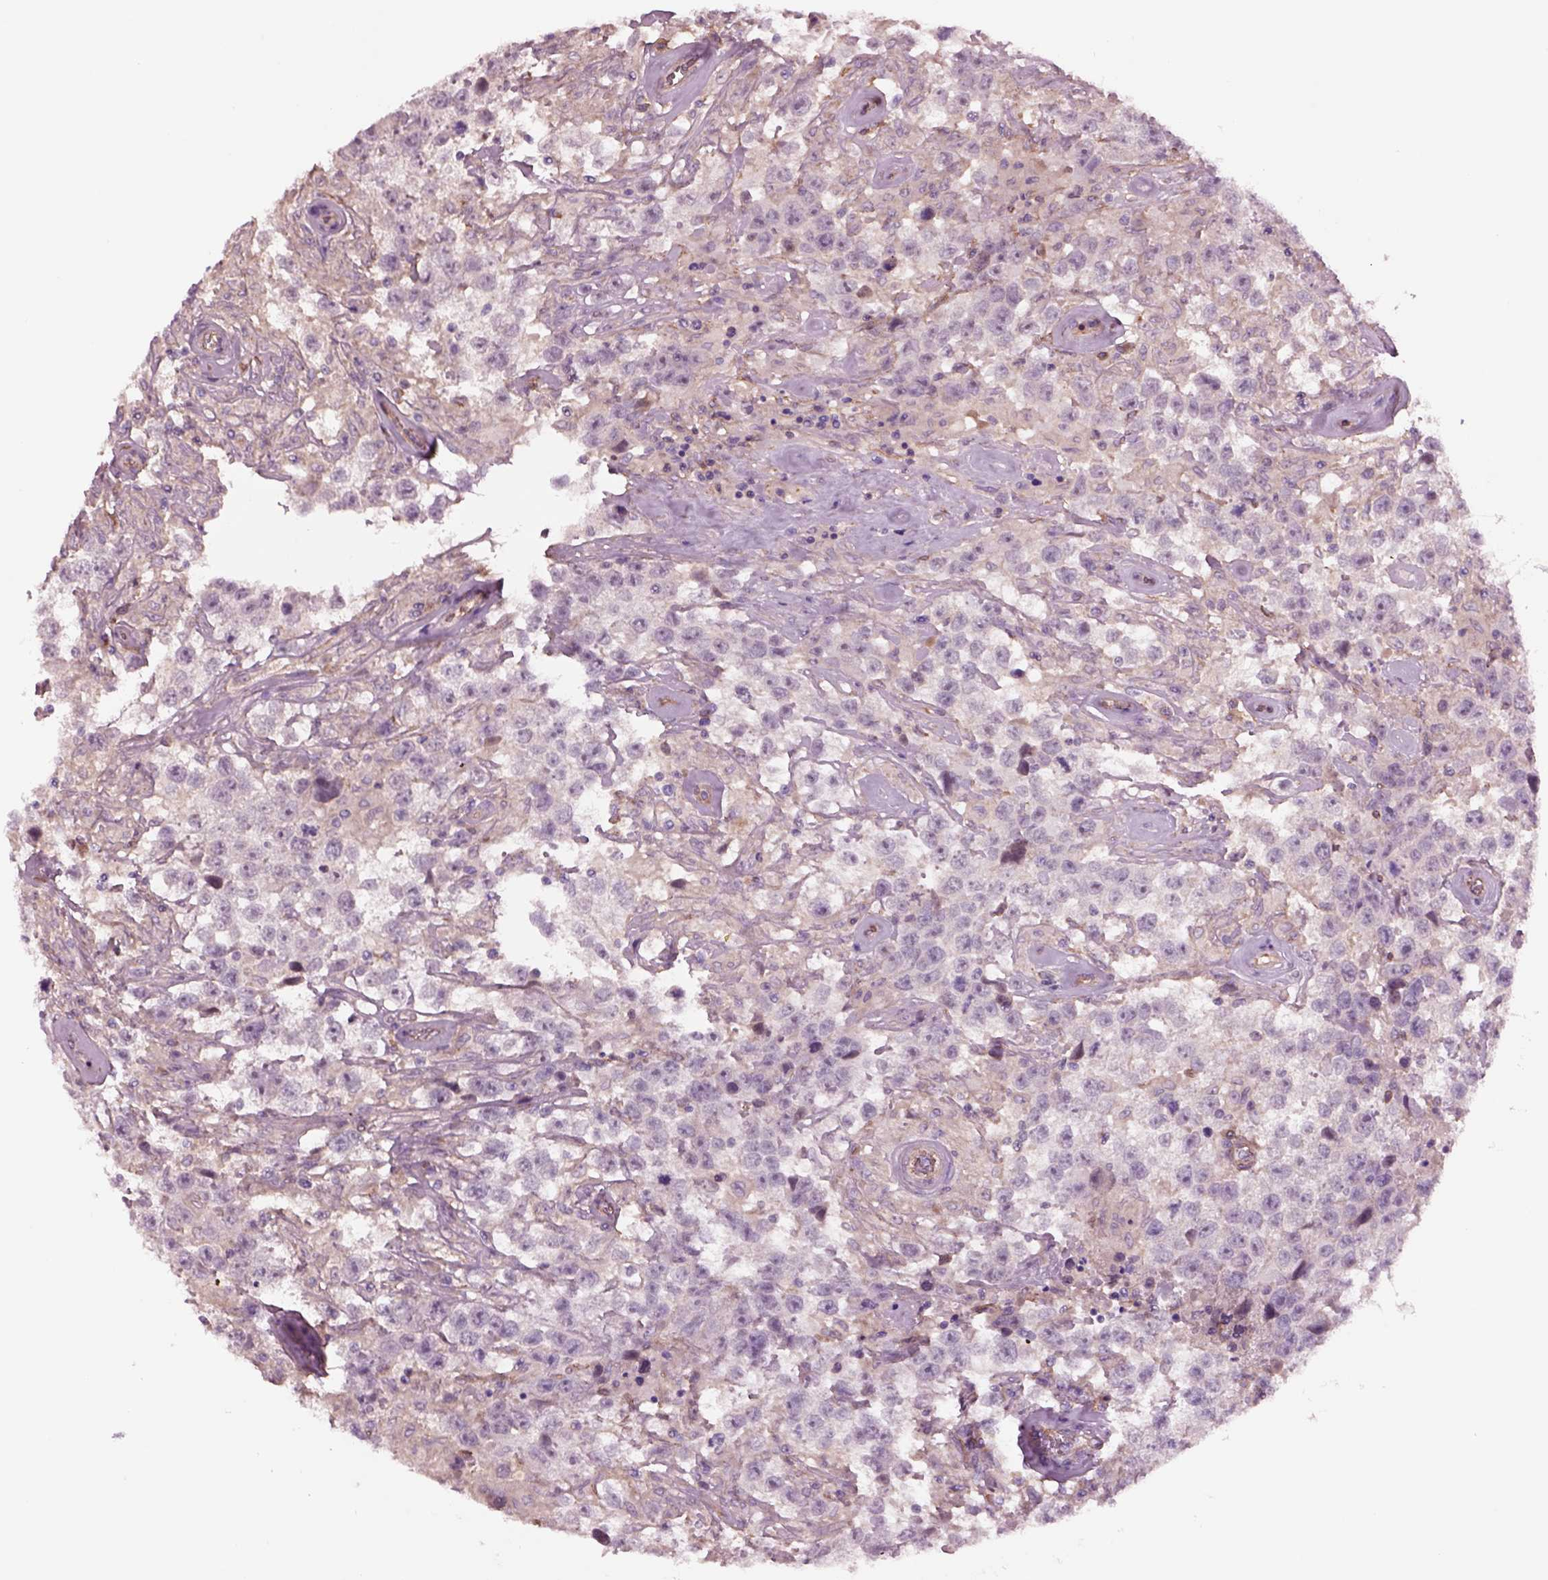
{"staining": {"intensity": "negative", "quantity": "none", "location": "none"}, "tissue": "testis cancer", "cell_type": "Tumor cells", "image_type": "cancer", "snomed": [{"axis": "morphology", "description": "Seminoma, NOS"}, {"axis": "topography", "description": "Testis"}], "caption": "Immunohistochemical staining of testis seminoma reveals no significant staining in tumor cells.", "gene": "HTR1B", "patient": {"sex": "male", "age": 43}}